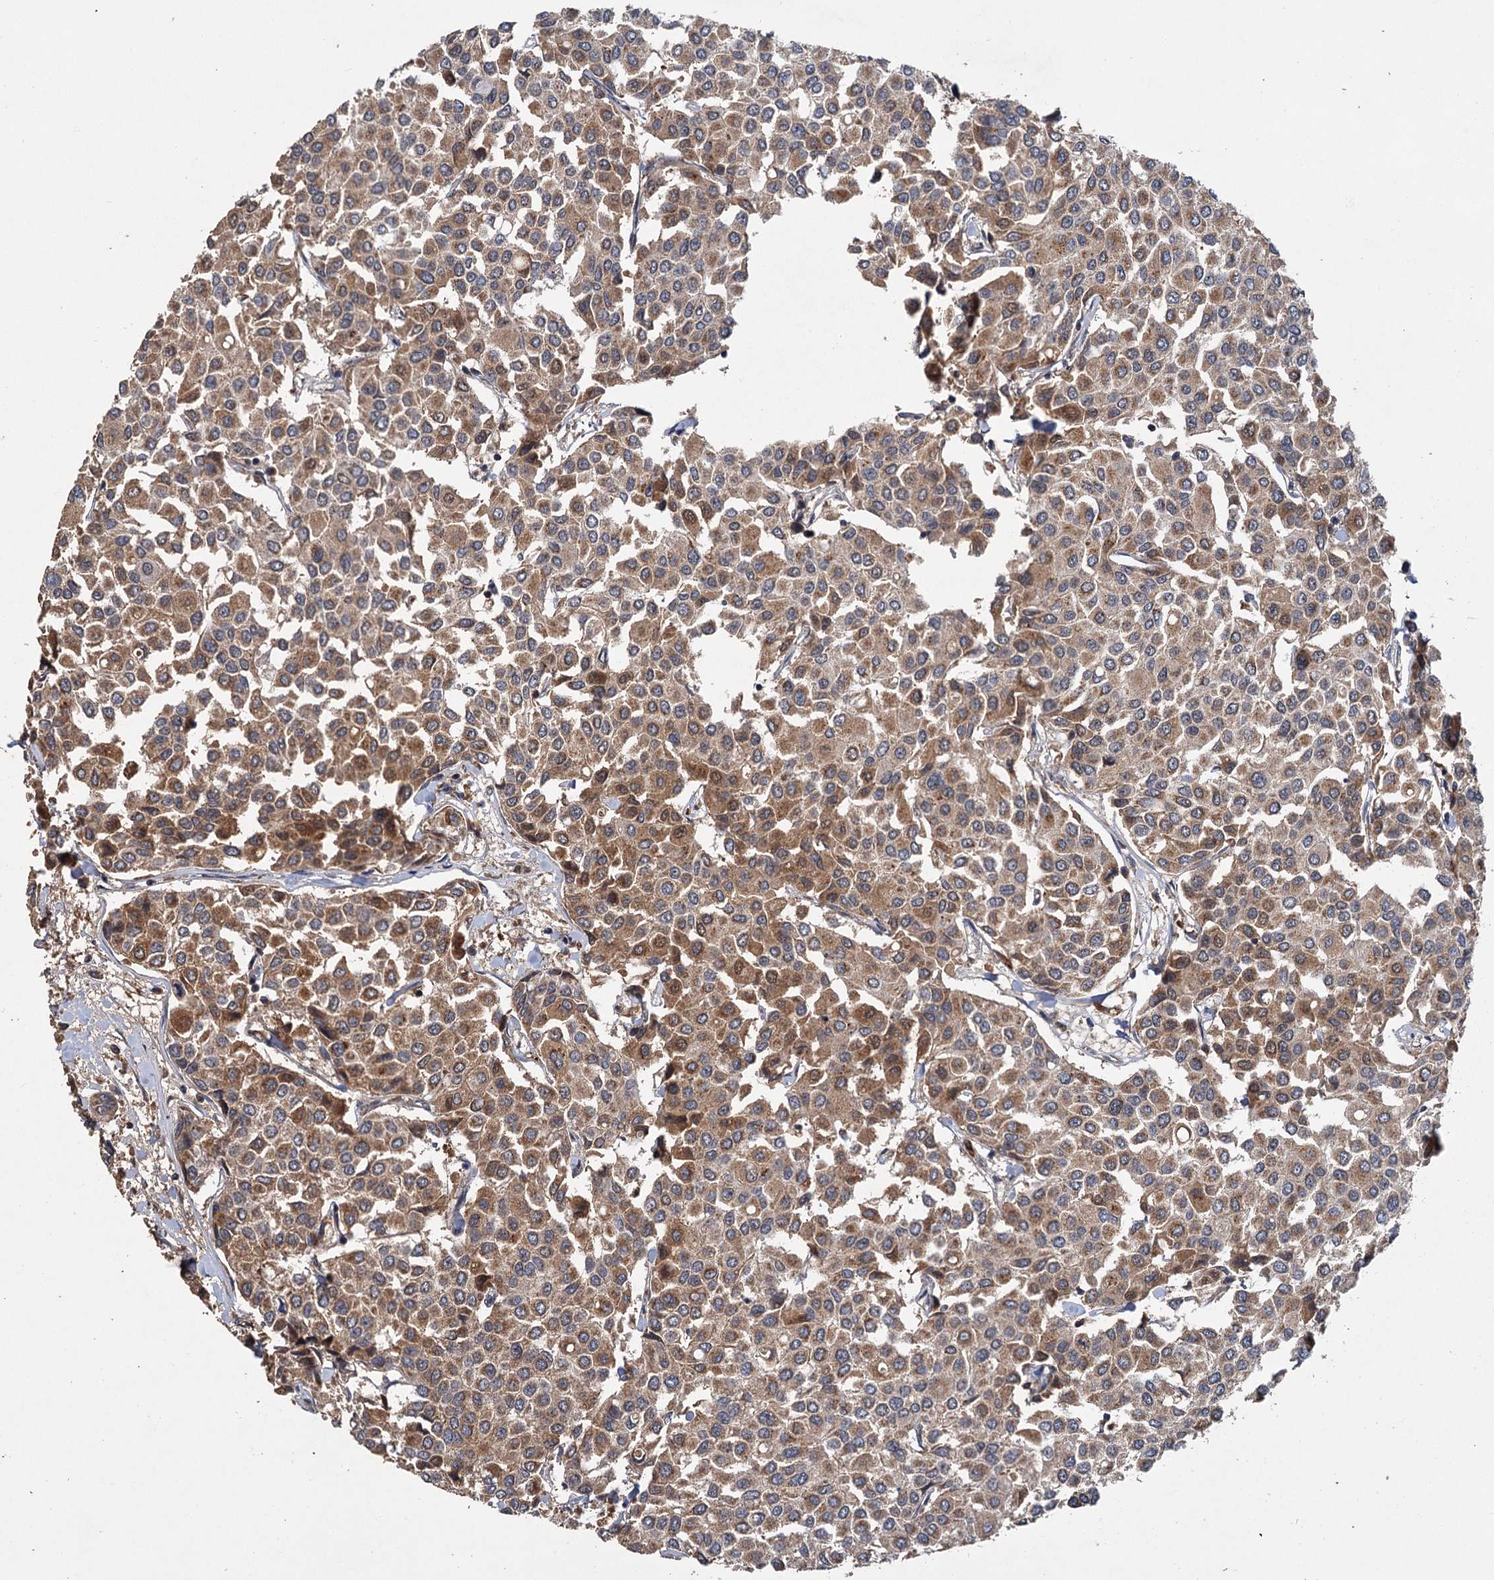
{"staining": {"intensity": "moderate", "quantity": ">75%", "location": "cytoplasmic/membranous"}, "tissue": "breast cancer", "cell_type": "Tumor cells", "image_type": "cancer", "snomed": [{"axis": "morphology", "description": "Duct carcinoma"}, {"axis": "topography", "description": "Breast"}], "caption": "A histopathology image of breast cancer (intraductal carcinoma) stained for a protein reveals moderate cytoplasmic/membranous brown staining in tumor cells. The protein of interest is shown in brown color, while the nuclei are stained blue.", "gene": "KANSL2", "patient": {"sex": "female", "age": 55}}